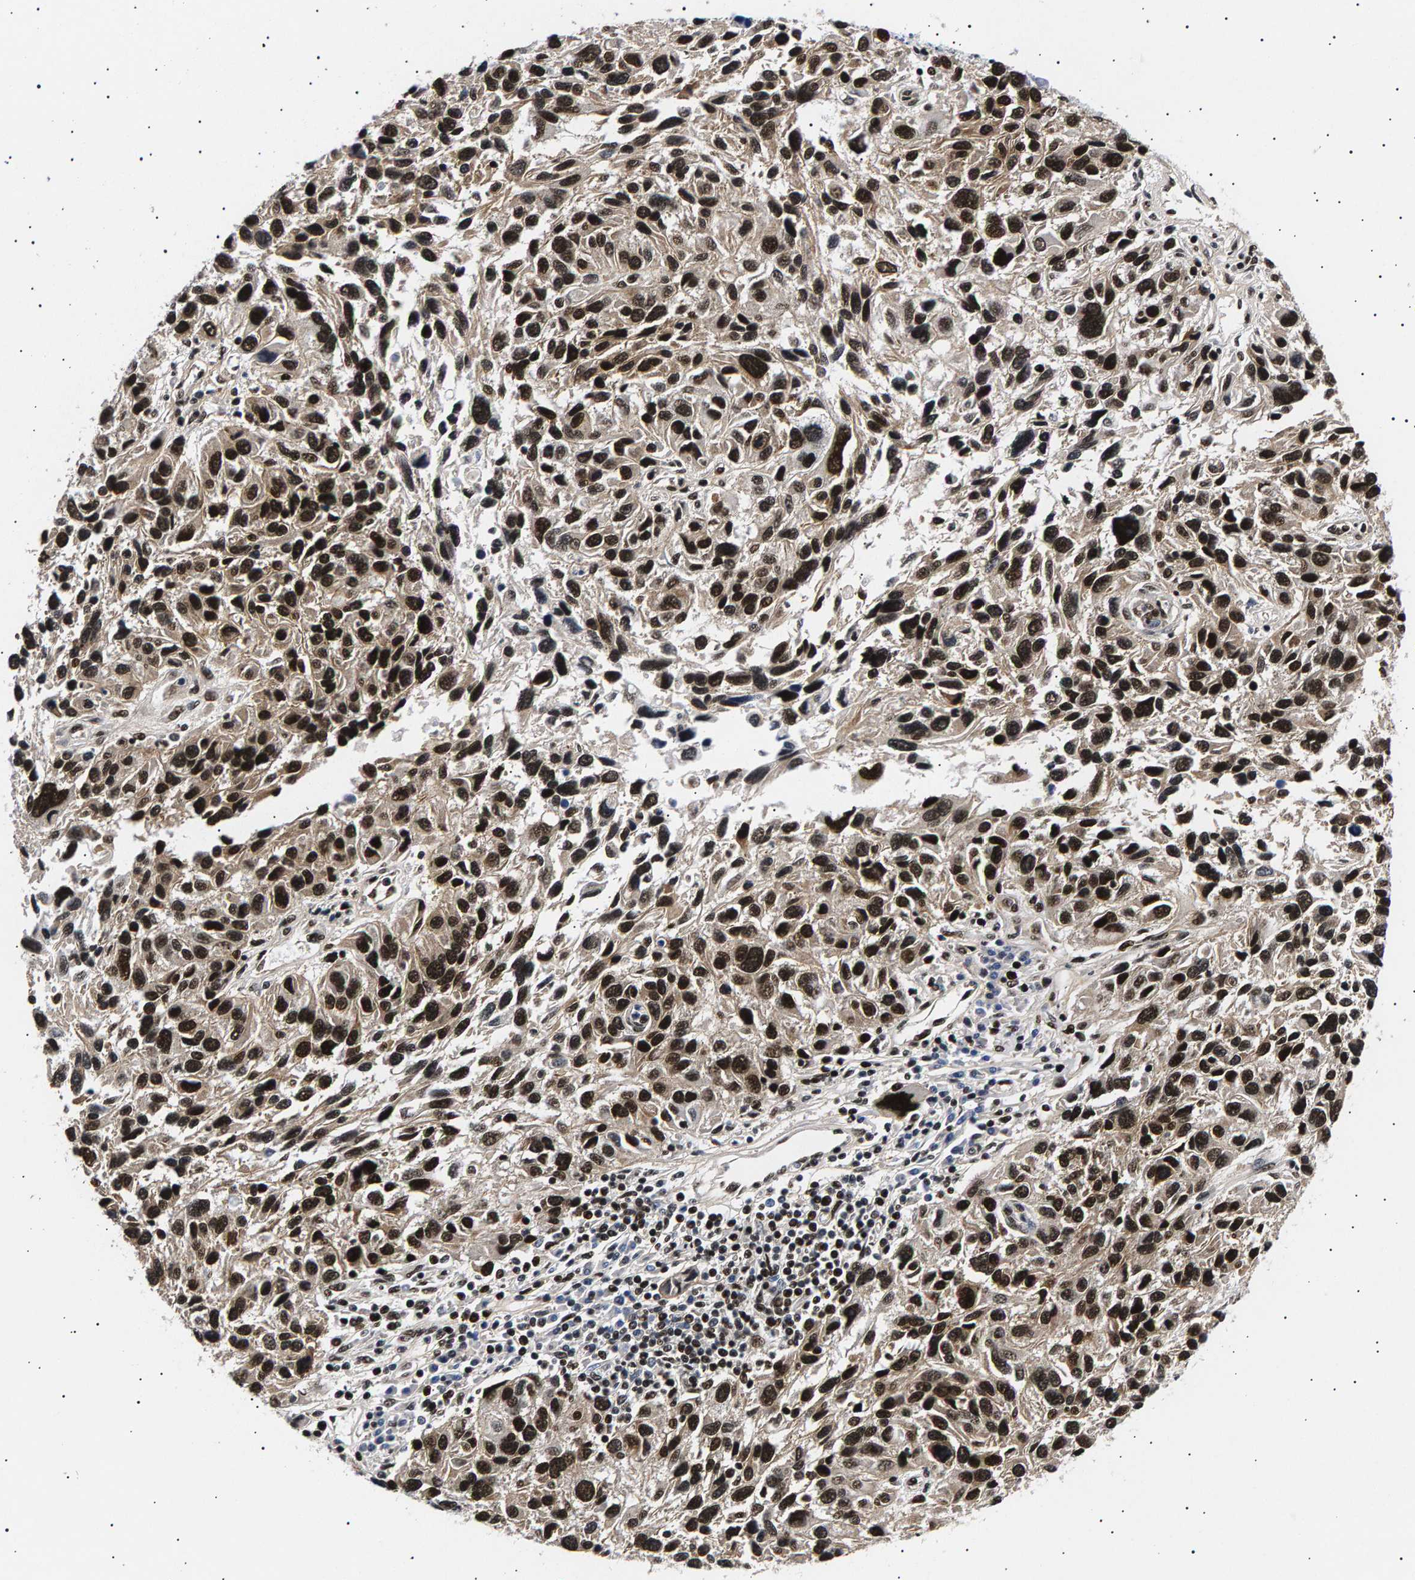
{"staining": {"intensity": "strong", "quantity": ">75%", "location": "nuclear"}, "tissue": "melanoma", "cell_type": "Tumor cells", "image_type": "cancer", "snomed": [{"axis": "morphology", "description": "Malignant melanoma, NOS"}, {"axis": "topography", "description": "Skin"}], "caption": "An IHC histopathology image of neoplastic tissue is shown. Protein staining in brown highlights strong nuclear positivity in malignant melanoma within tumor cells.", "gene": "ANKRD40", "patient": {"sex": "male", "age": 53}}